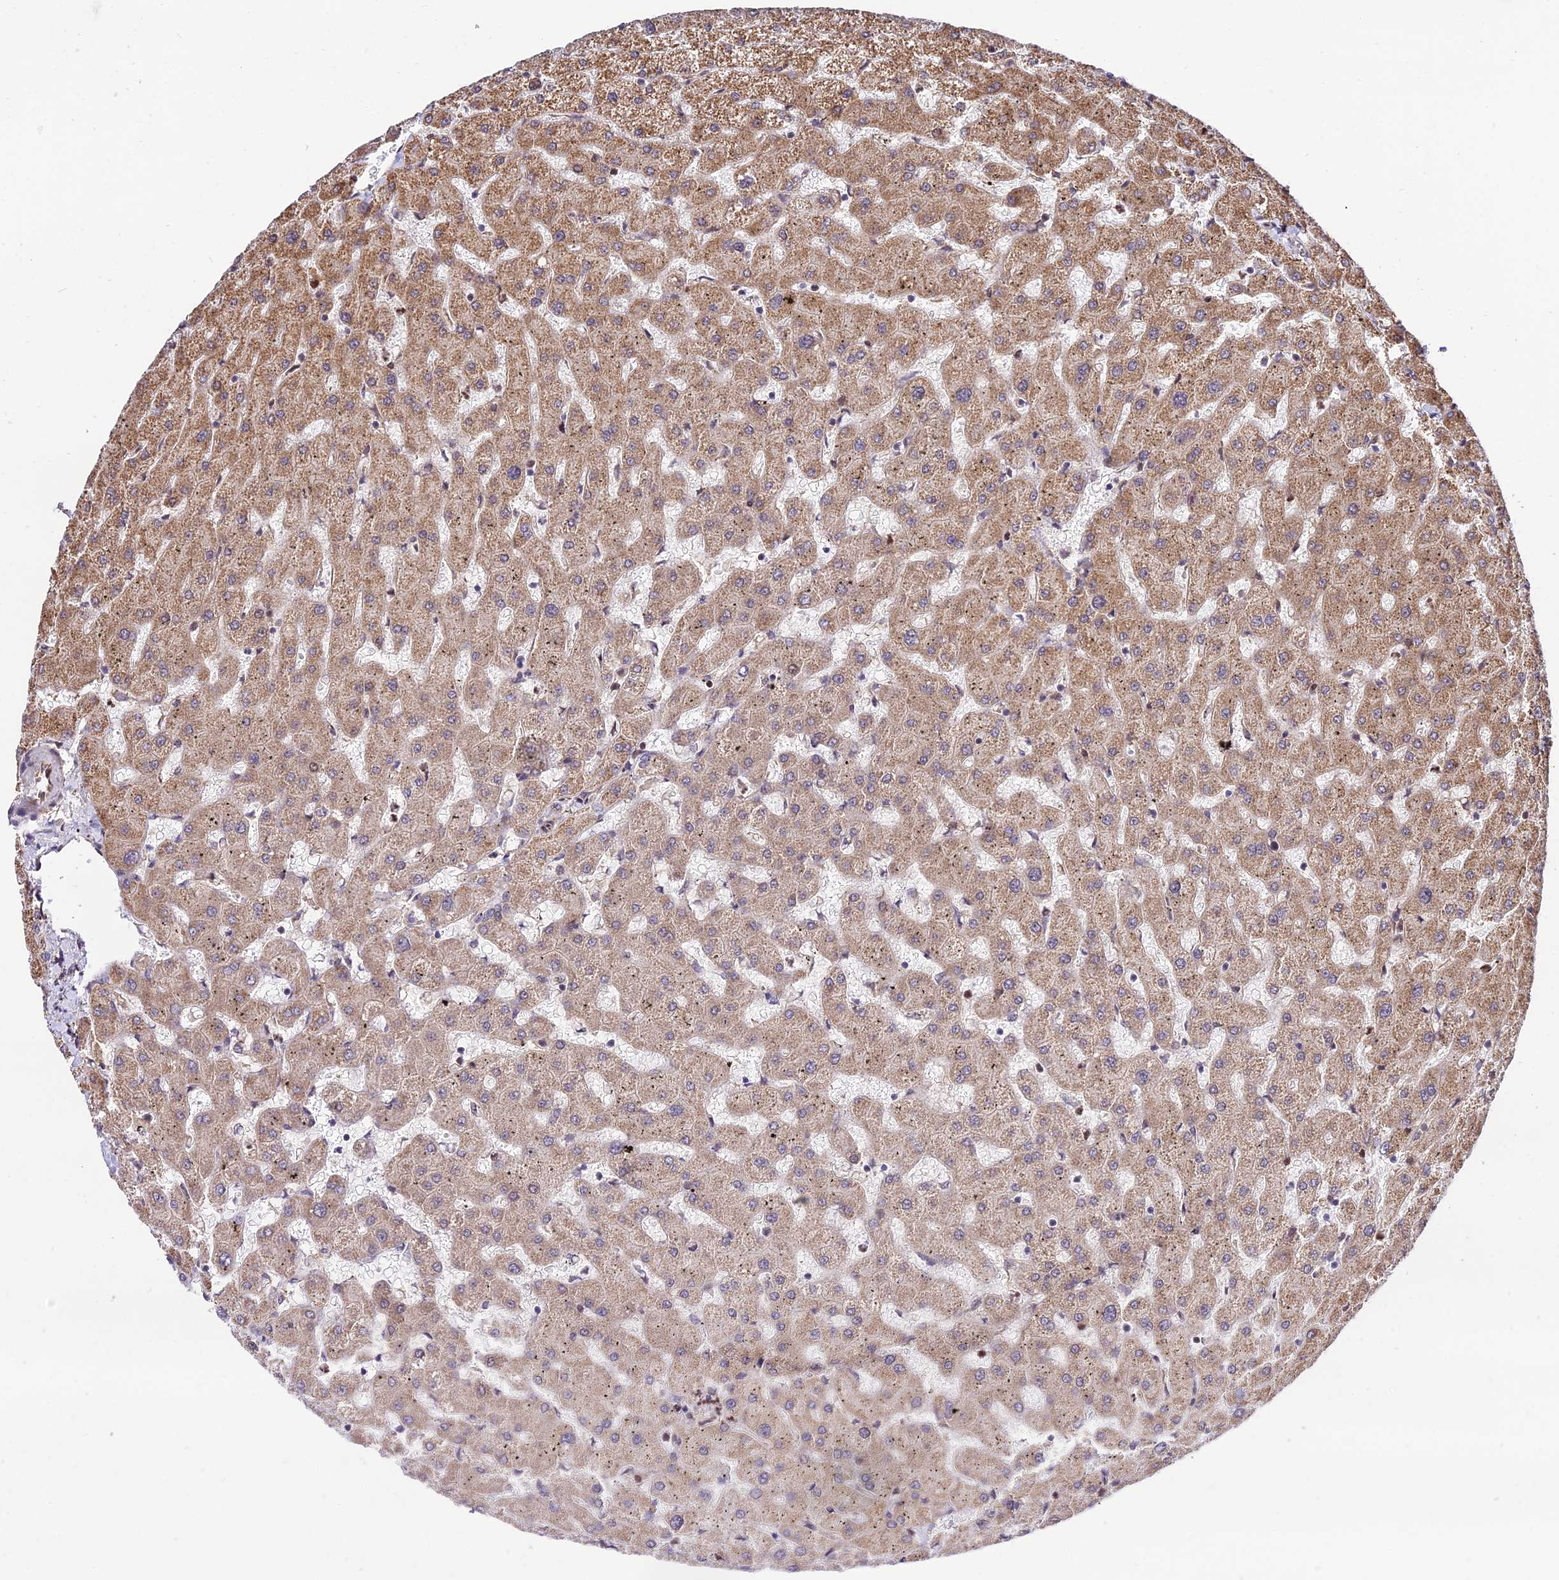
{"staining": {"intensity": "weak", "quantity": ">75%", "location": "cytoplasmic/membranous"}, "tissue": "liver", "cell_type": "Cholangiocytes", "image_type": "normal", "snomed": [{"axis": "morphology", "description": "Normal tissue, NOS"}, {"axis": "topography", "description": "Liver"}], "caption": "Immunohistochemistry image of normal liver: liver stained using IHC reveals low levels of weak protein expression localized specifically in the cytoplasmic/membranous of cholangiocytes, appearing as a cytoplasmic/membranous brown color.", "gene": "SMG6", "patient": {"sex": "female", "age": 63}}